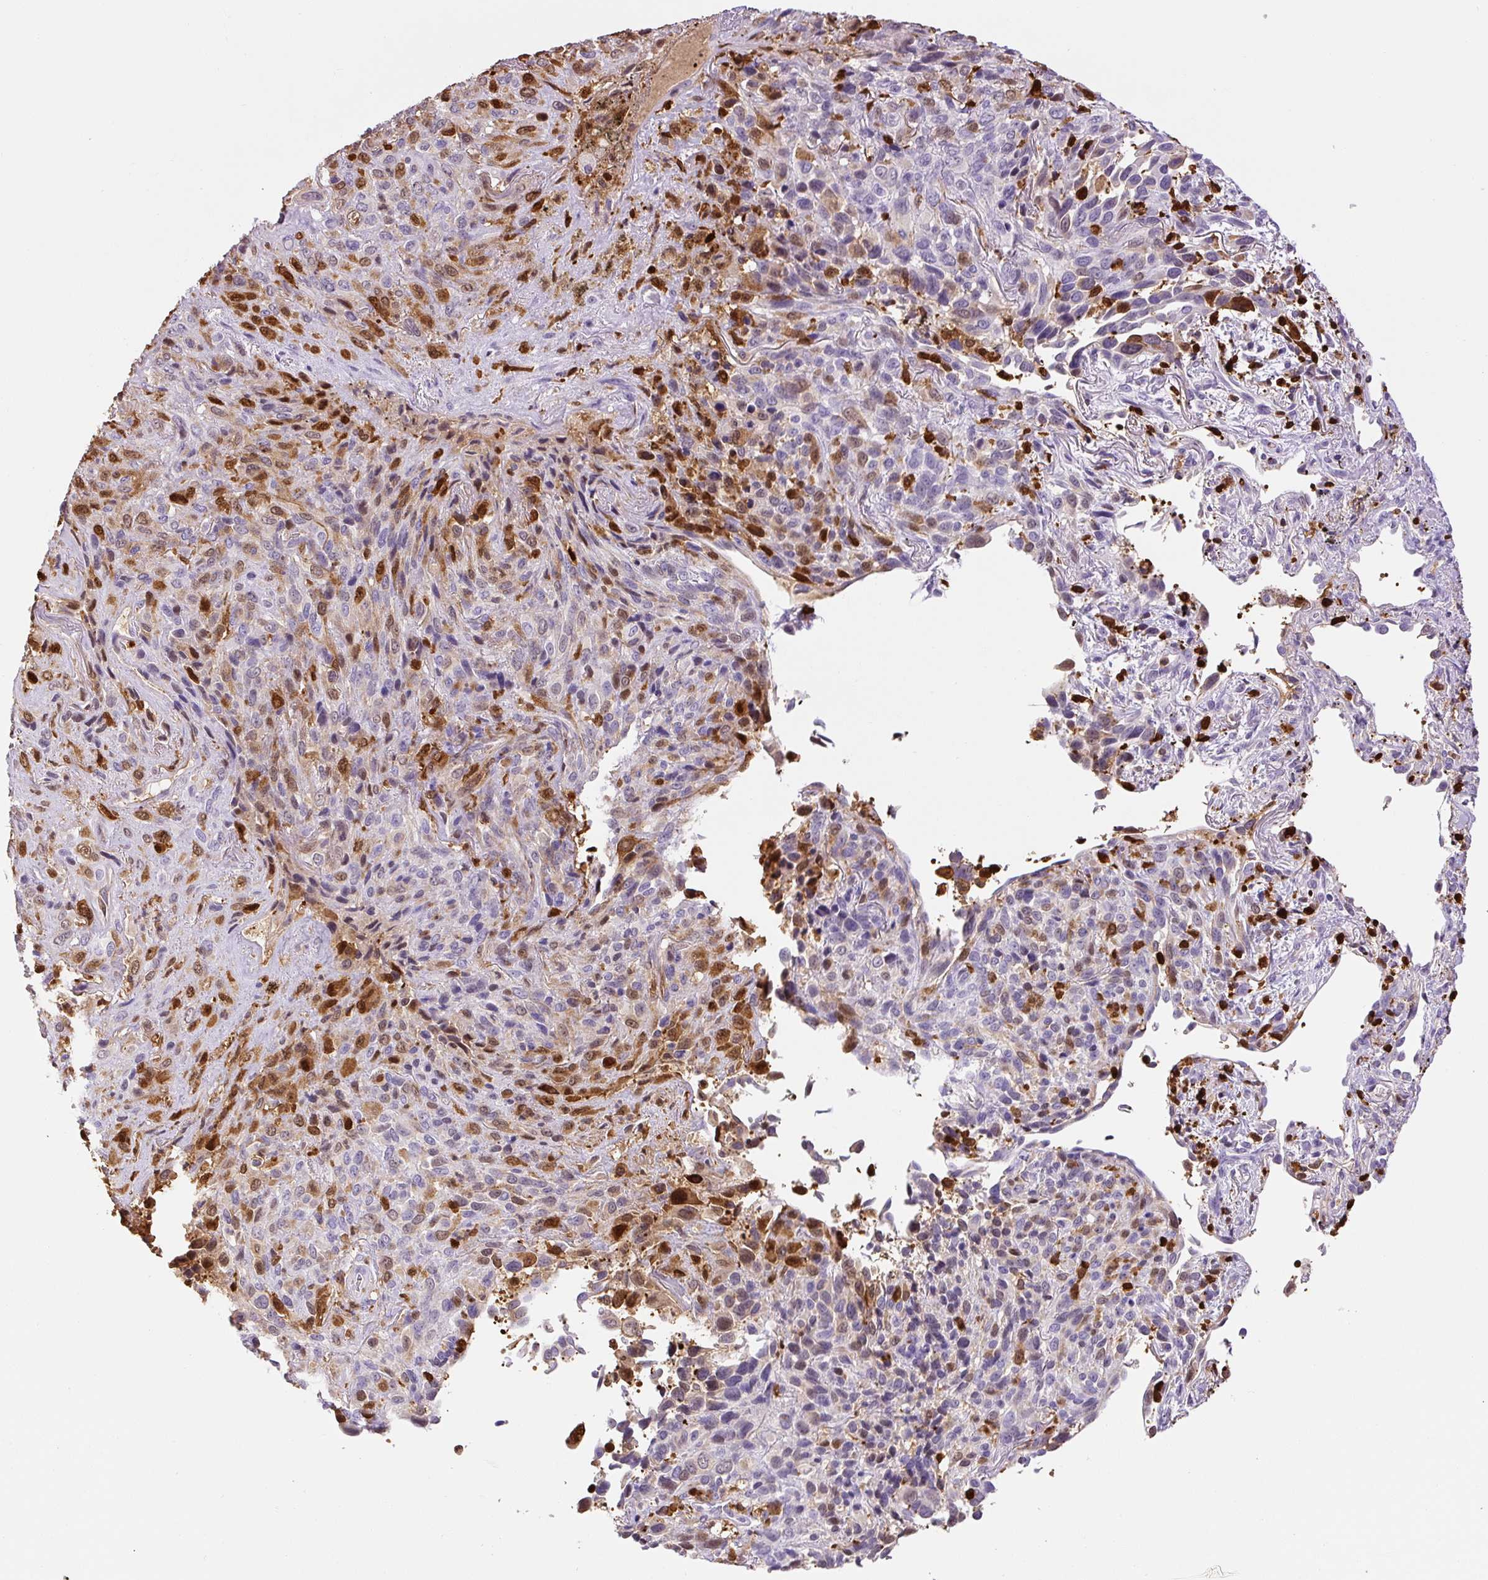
{"staining": {"intensity": "moderate", "quantity": "25%-75%", "location": "cytoplasmic/membranous,nuclear"}, "tissue": "melanoma", "cell_type": "Tumor cells", "image_type": "cancer", "snomed": [{"axis": "morphology", "description": "Malignant melanoma, Metastatic site"}, {"axis": "topography", "description": "Lung"}], "caption": "DAB (3,3'-diaminobenzidine) immunohistochemical staining of human melanoma reveals moderate cytoplasmic/membranous and nuclear protein positivity in approximately 25%-75% of tumor cells.", "gene": "S100A4", "patient": {"sex": "male", "age": 48}}